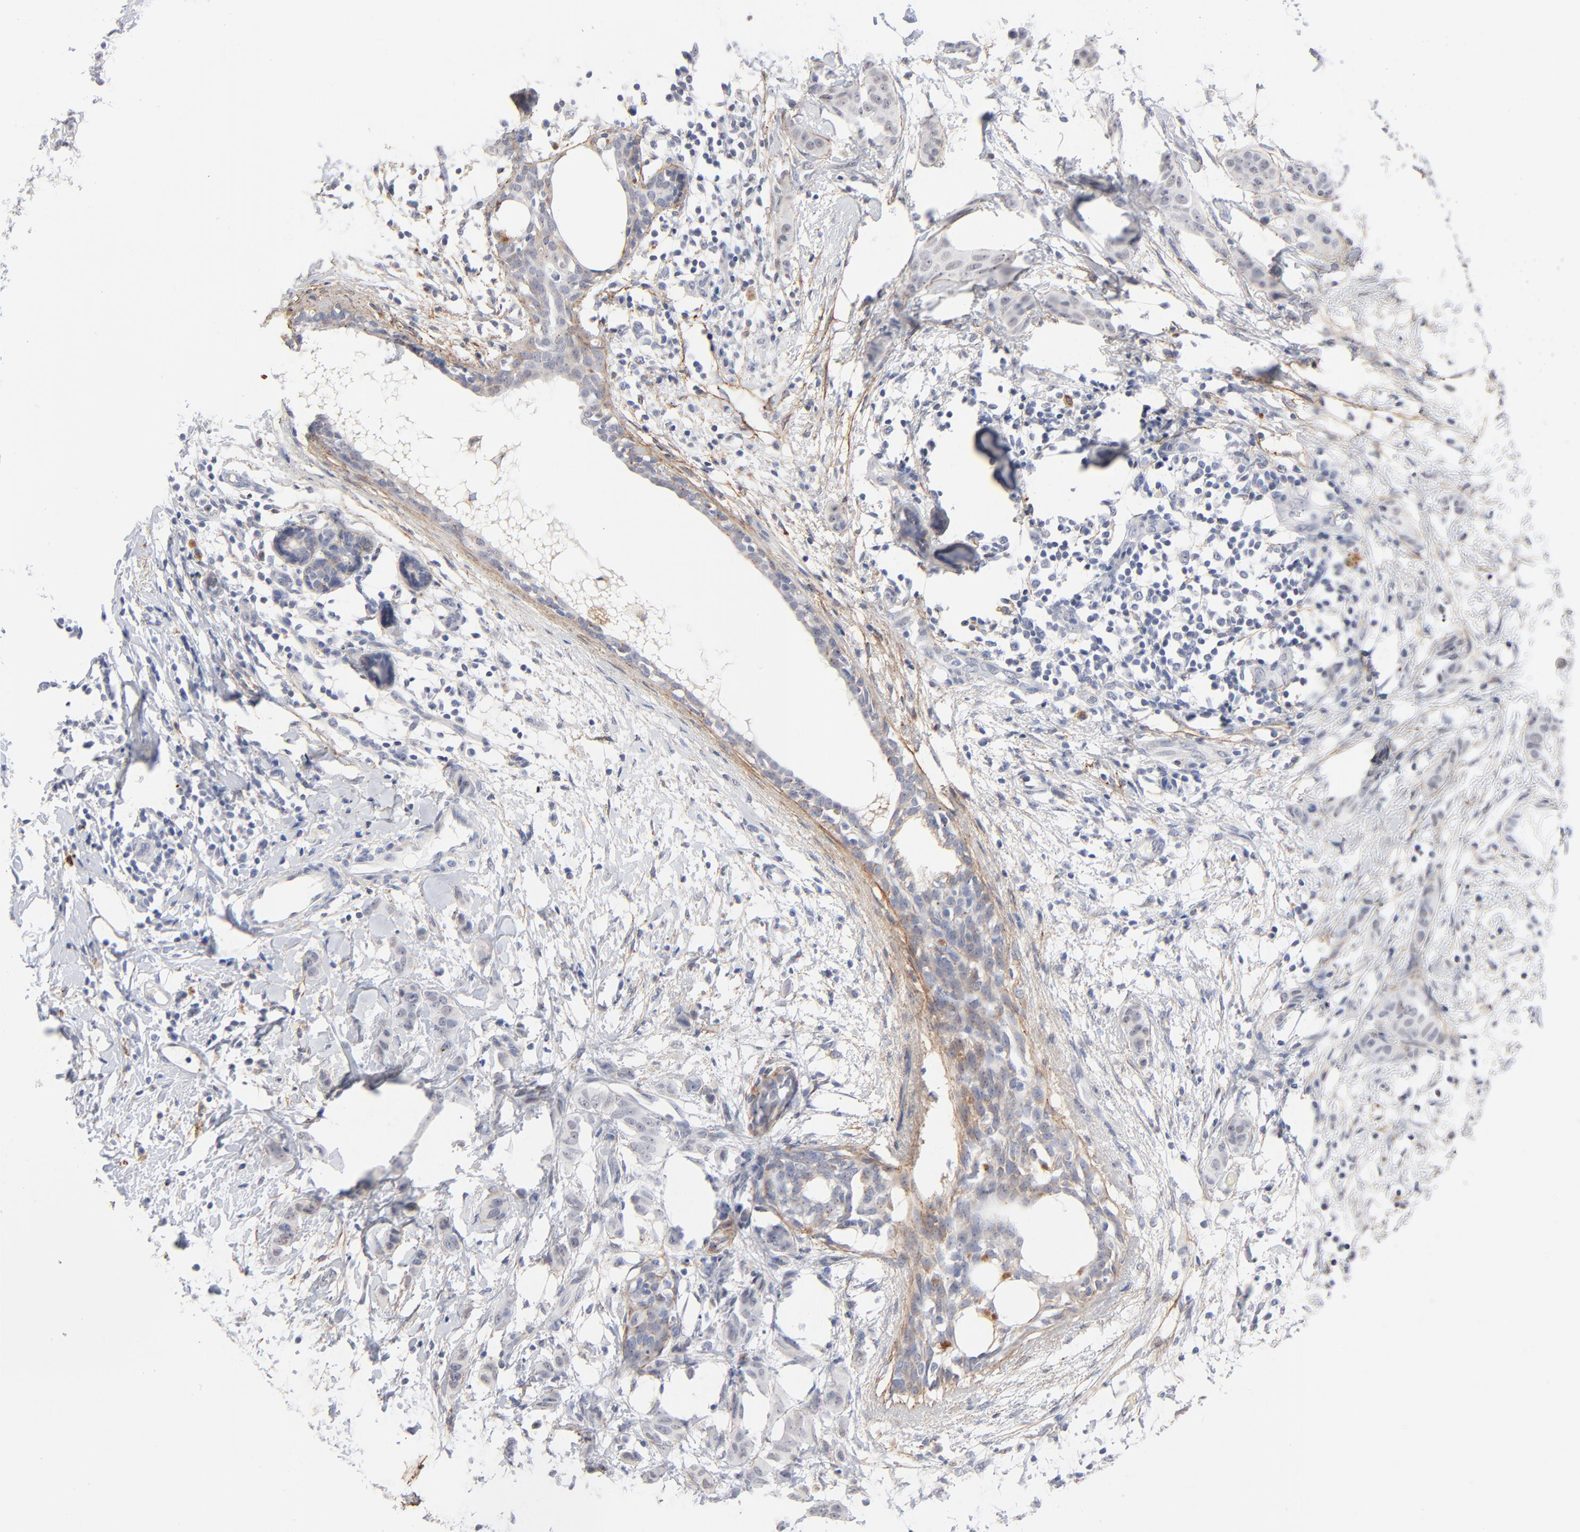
{"staining": {"intensity": "negative", "quantity": "none", "location": "none"}, "tissue": "breast cancer", "cell_type": "Tumor cells", "image_type": "cancer", "snomed": [{"axis": "morphology", "description": "Duct carcinoma"}, {"axis": "topography", "description": "Breast"}], "caption": "Breast cancer (infiltrating ductal carcinoma) was stained to show a protein in brown. There is no significant positivity in tumor cells.", "gene": "LTBP2", "patient": {"sex": "female", "age": 40}}